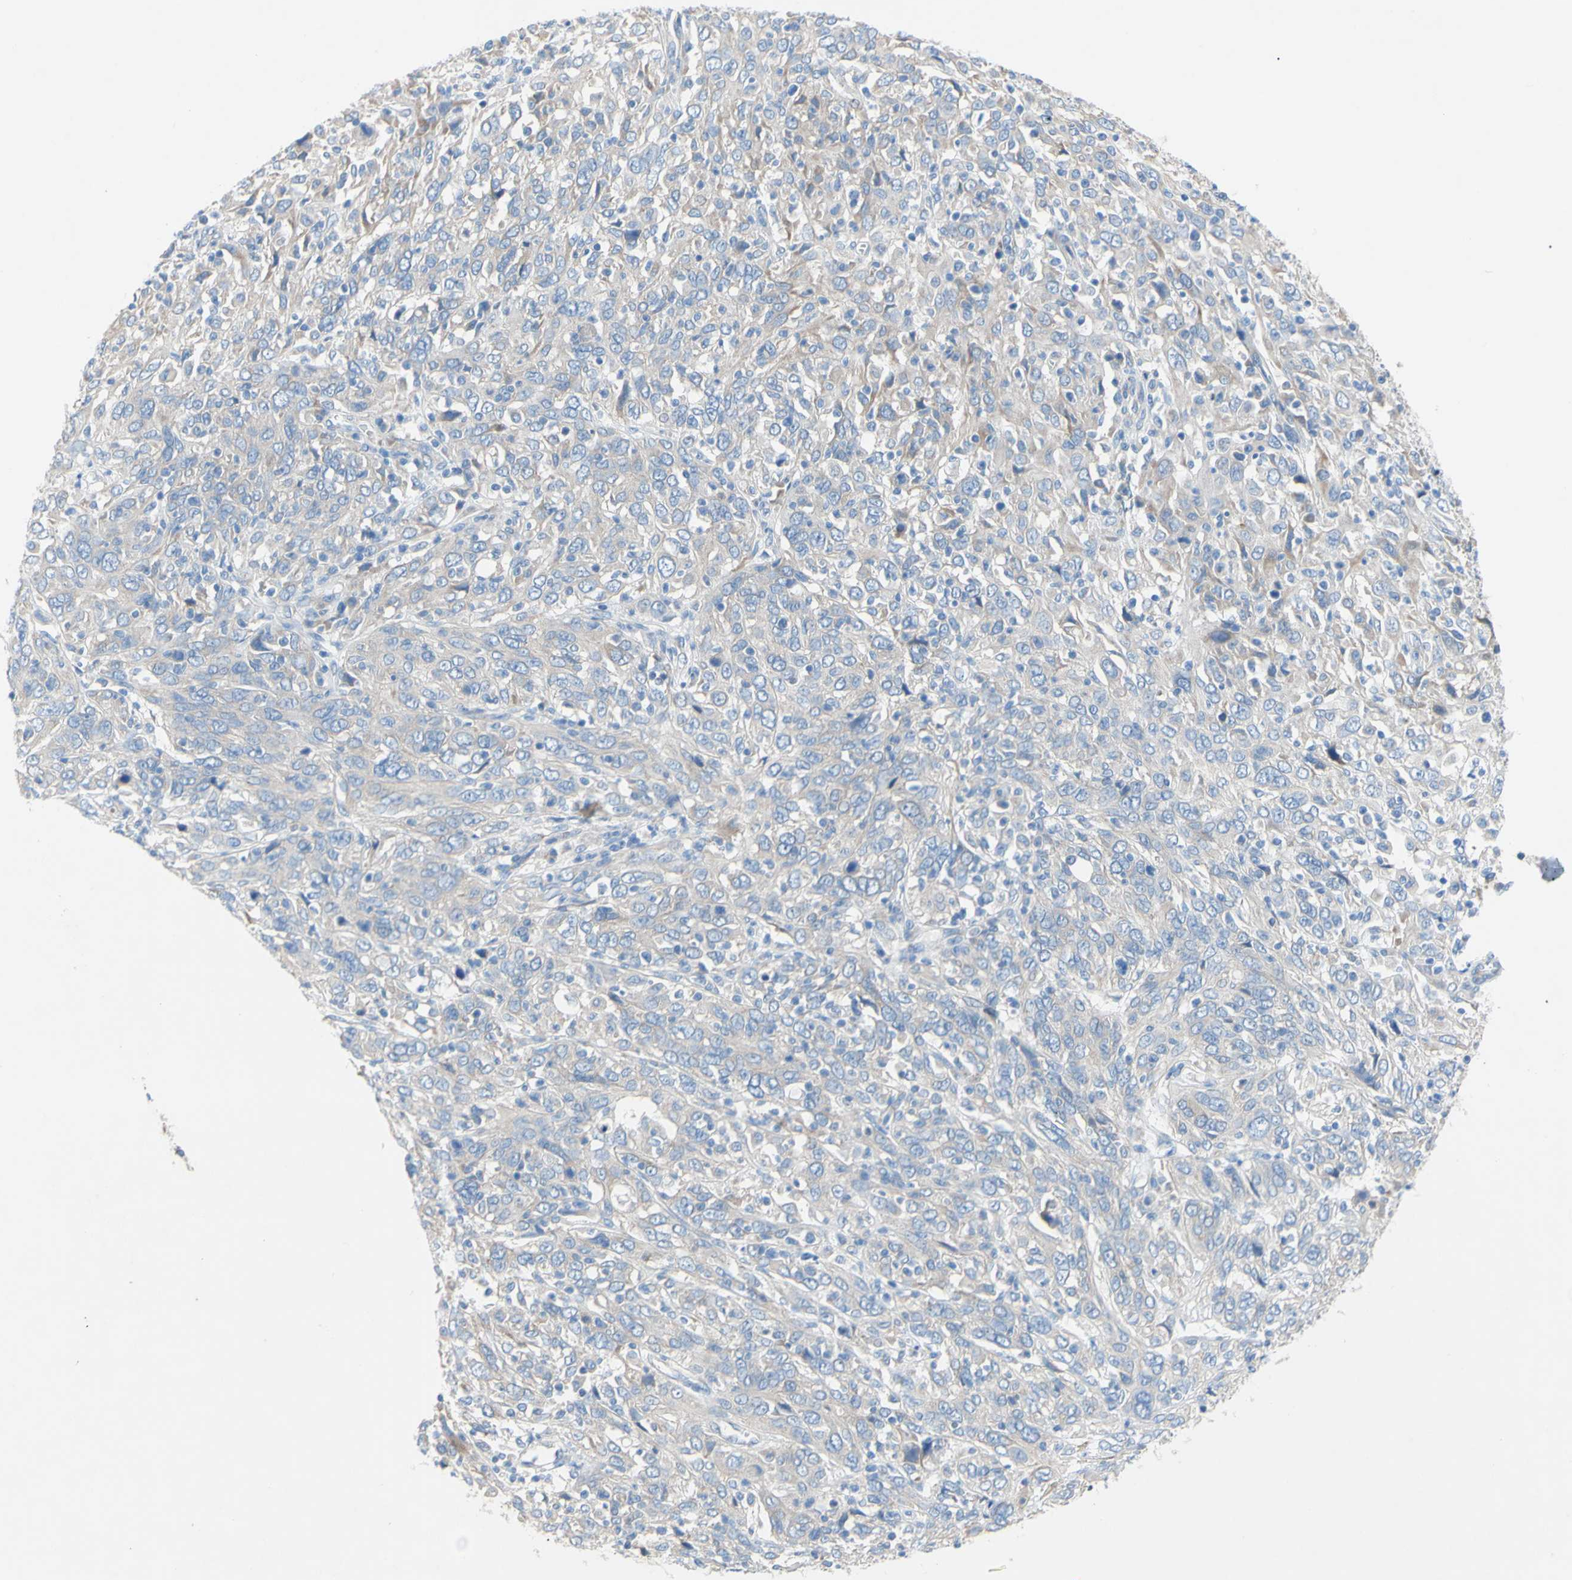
{"staining": {"intensity": "negative", "quantity": "none", "location": "none"}, "tissue": "cervical cancer", "cell_type": "Tumor cells", "image_type": "cancer", "snomed": [{"axis": "morphology", "description": "Squamous cell carcinoma, NOS"}, {"axis": "topography", "description": "Cervix"}], "caption": "The IHC histopathology image has no significant positivity in tumor cells of squamous cell carcinoma (cervical) tissue.", "gene": "TMIGD2", "patient": {"sex": "female", "age": 46}}